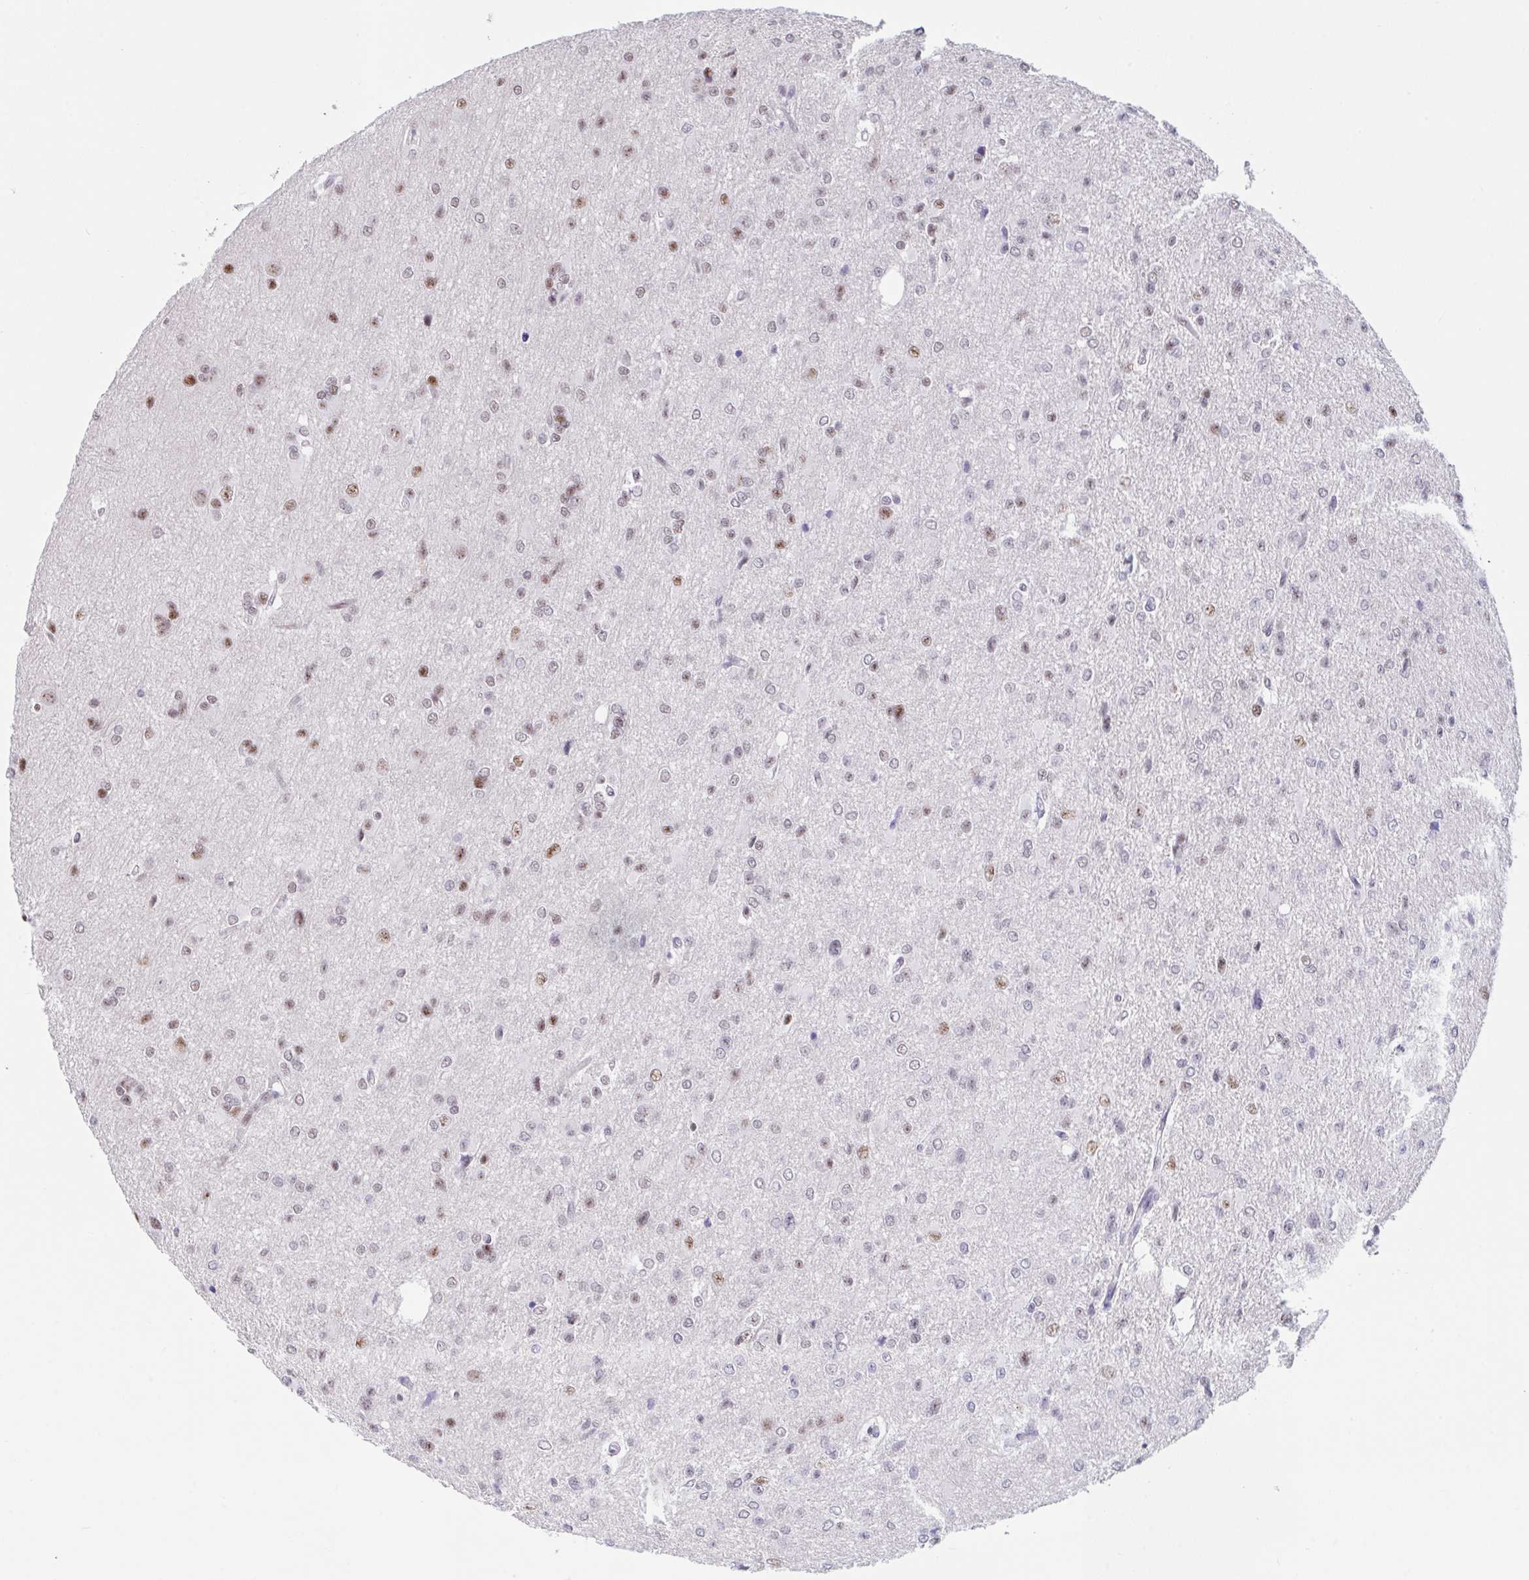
{"staining": {"intensity": "moderate", "quantity": "25%-75%", "location": "nuclear"}, "tissue": "glioma", "cell_type": "Tumor cells", "image_type": "cancer", "snomed": [{"axis": "morphology", "description": "Glioma, malignant, Low grade"}, {"axis": "topography", "description": "Brain"}], "caption": "Glioma stained with IHC exhibits moderate nuclear positivity in approximately 25%-75% of tumor cells. The staining was performed using DAB (3,3'-diaminobenzidine), with brown indicating positive protein expression. Nuclei are stained blue with hematoxylin.", "gene": "IKZF2", "patient": {"sex": "male", "age": 26}}